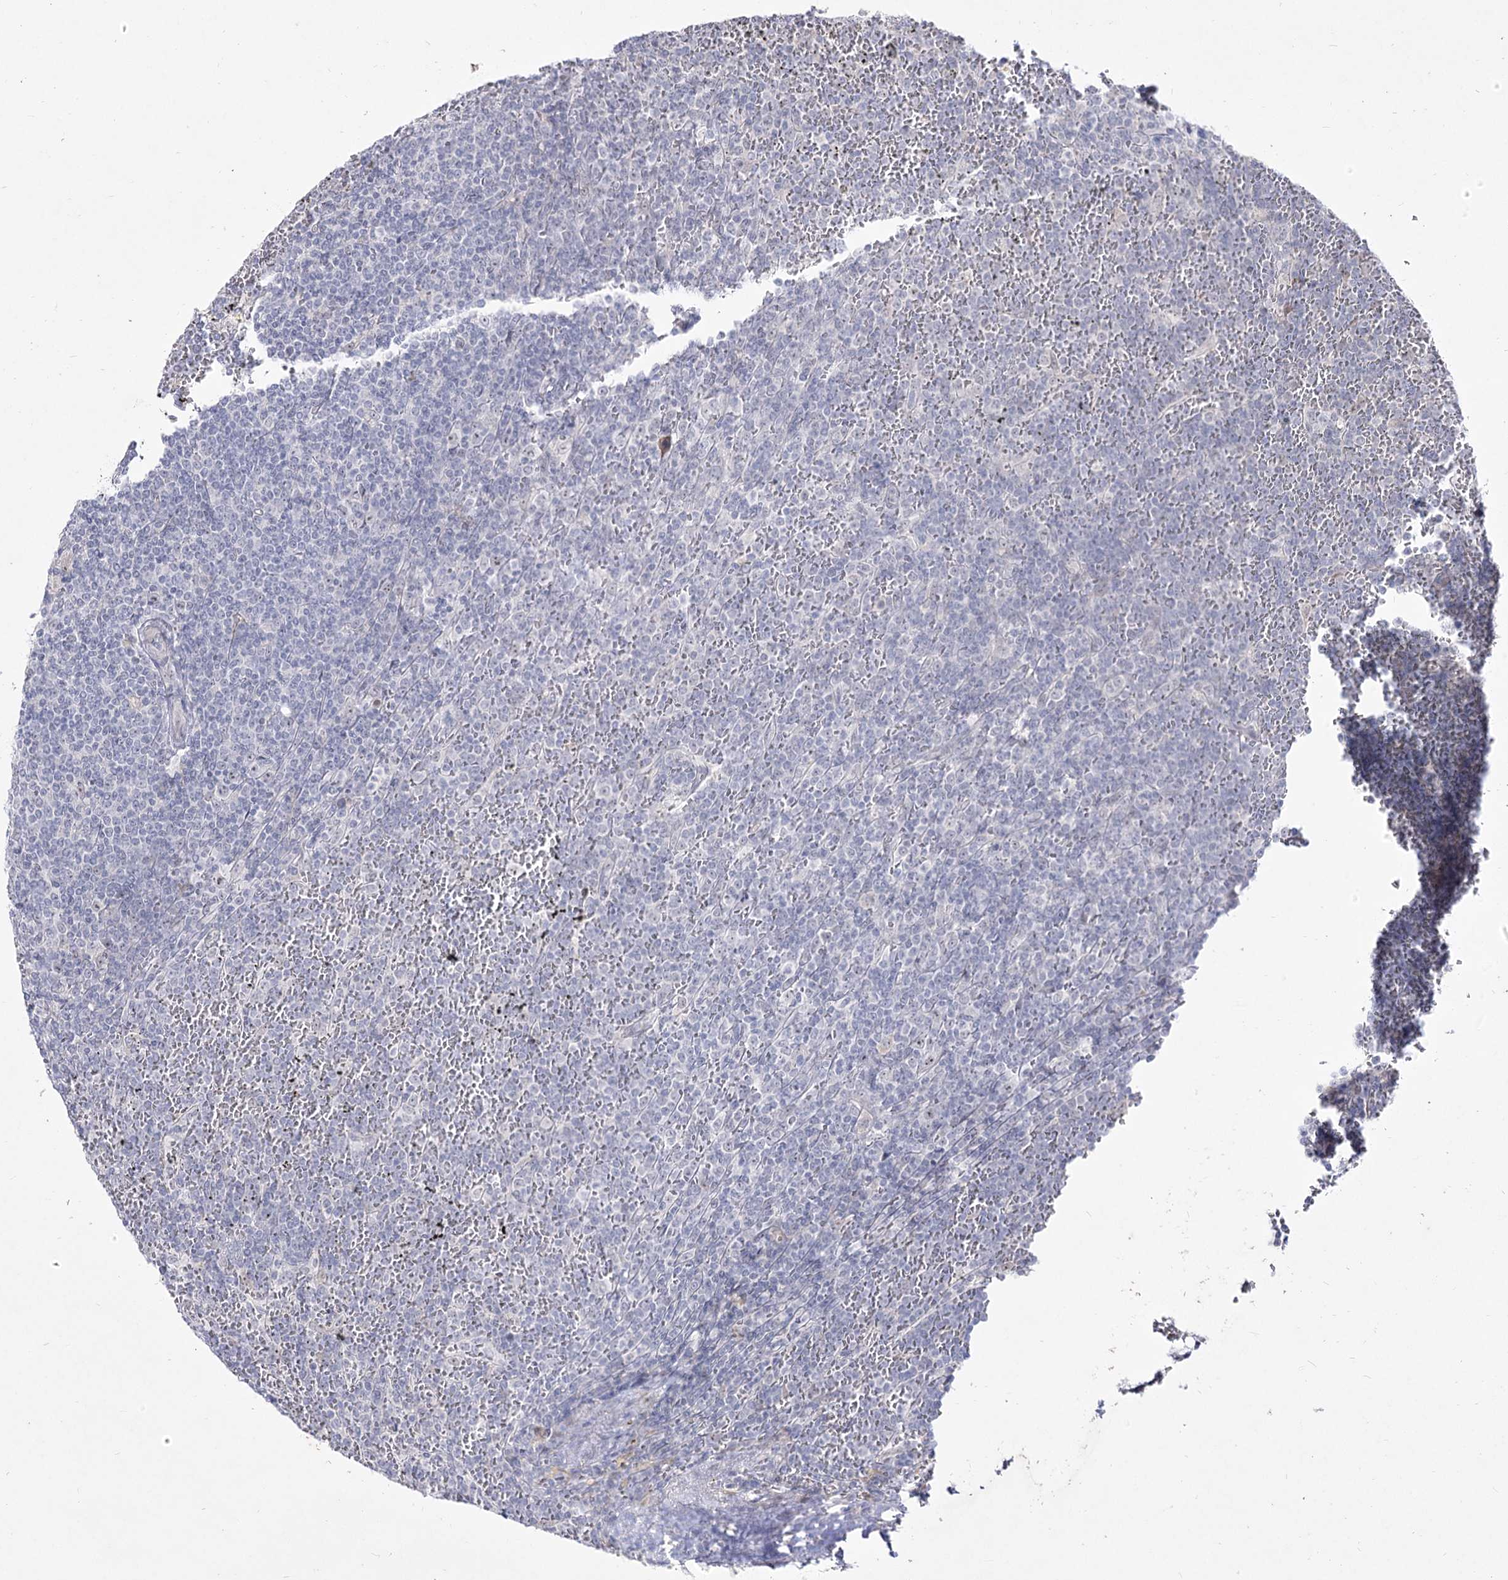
{"staining": {"intensity": "negative", "quantity": "none", "location": "none"}, "tissue": "lymphoma", "cell_type": "Tumor cells", "image_type": "cancer", "snomed": [{"axis": "morphology", "description": "Malignant lymphoma, non-Hodgkin's type, Low grade"}, {"axis": "topography", "description": "Spleen"}], "caption": "This is an immunohistochemistry photomicrograph of low-grade malignant lymphoma, non-Hodgkin's type. There is no positivity in tumor cells.", "gene": "DDX50", "patient": {"sex": "female", "age": 19}}